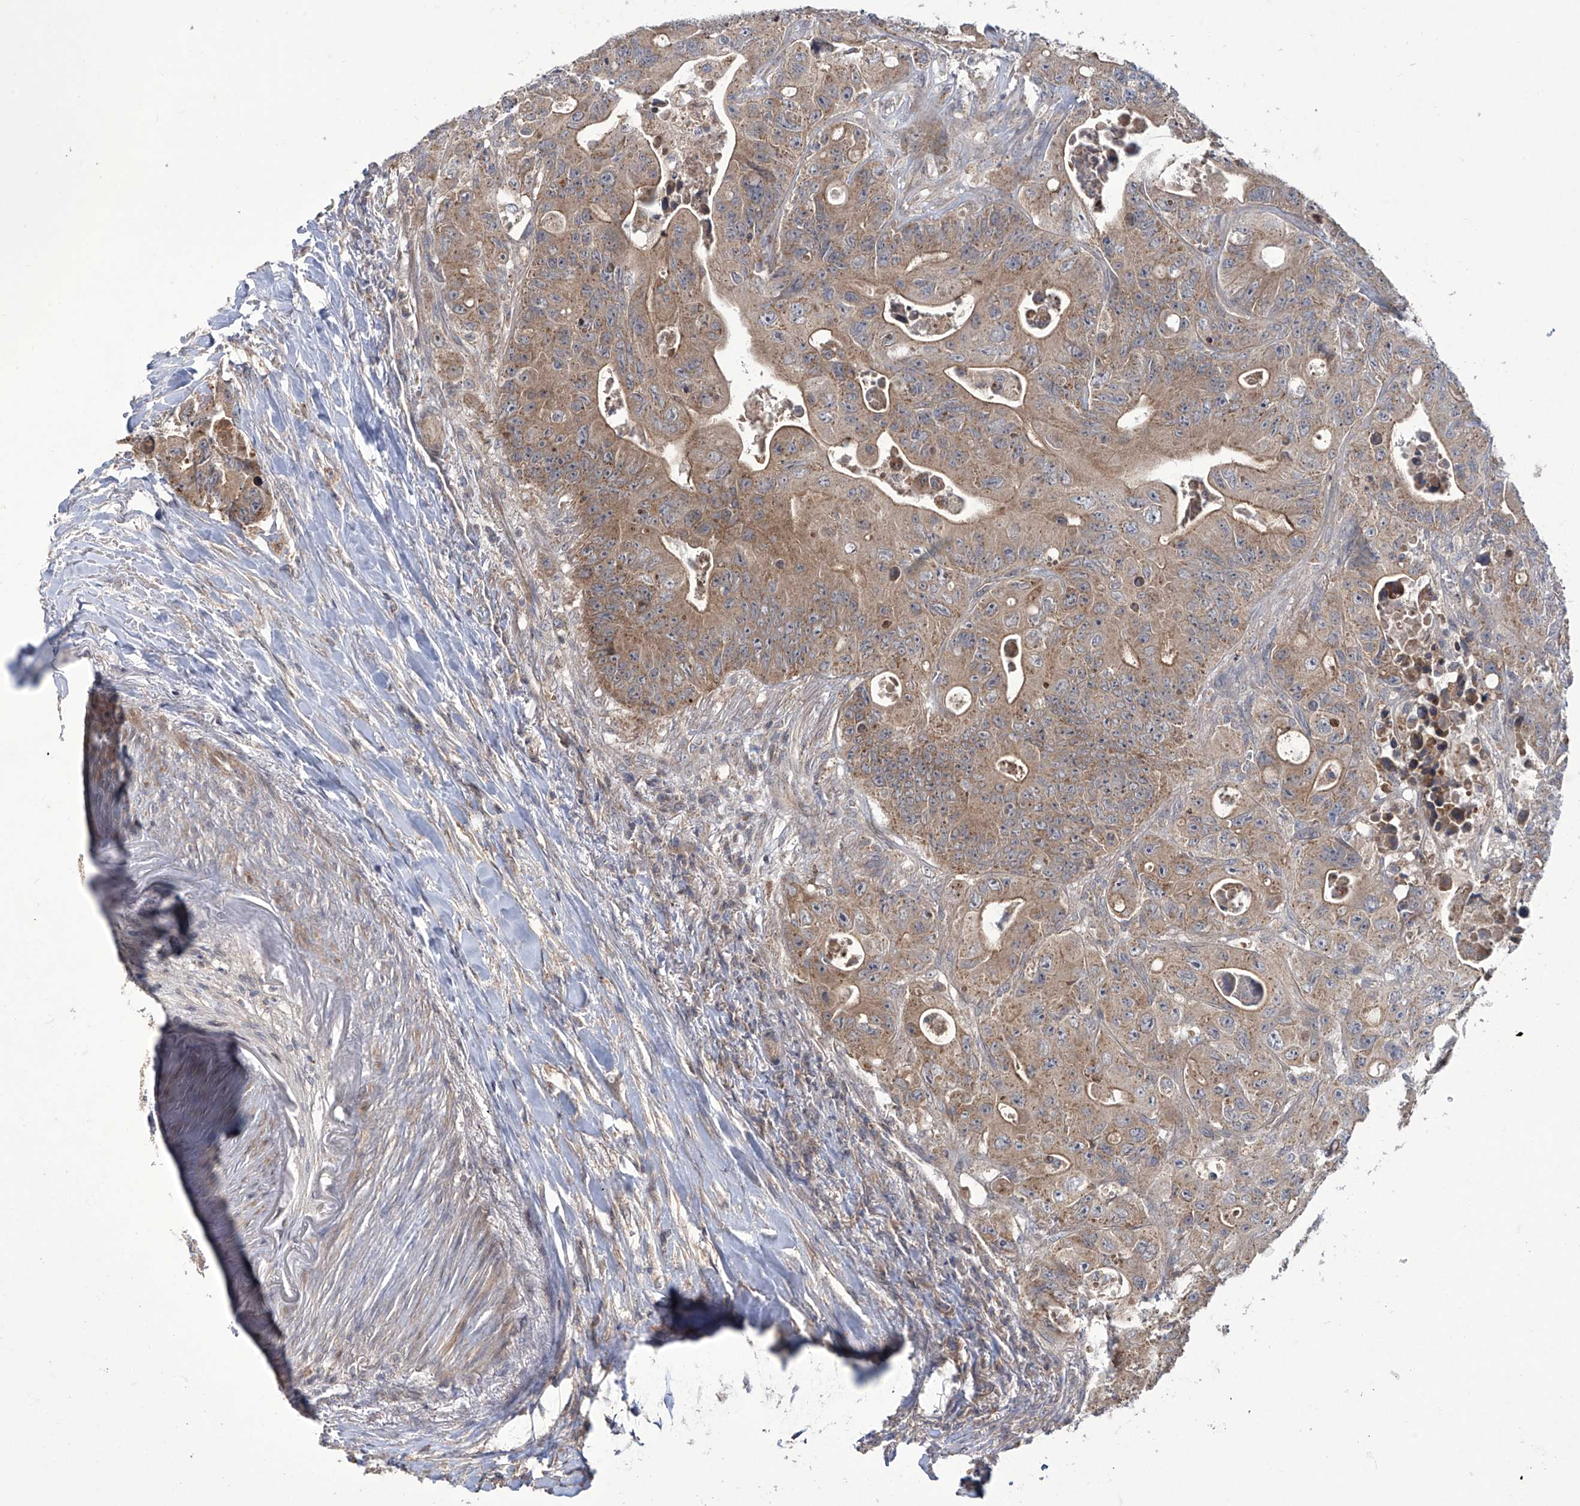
{"staining": {"intensity": "moderate", "quantity": ">75%", "location": "cytoplasmic/membranous"}, "tissue": "colorectal cancer", "cell_type": "Tumor cells", "image_type": "cancer", "snomed": [{"axis": "morphology", "description": "Adenocarcinoma, NOS"}, {"axis": "topography", "description": "Colon"}], "caption": "The image displays staining of colorectal adenocarcinoma, revealing moderate cytoplasmic/membranous protein staining (brown color) within tumor cells.", "gene": "TRIM60", "patient": {"sex": "female", "age": 46}}